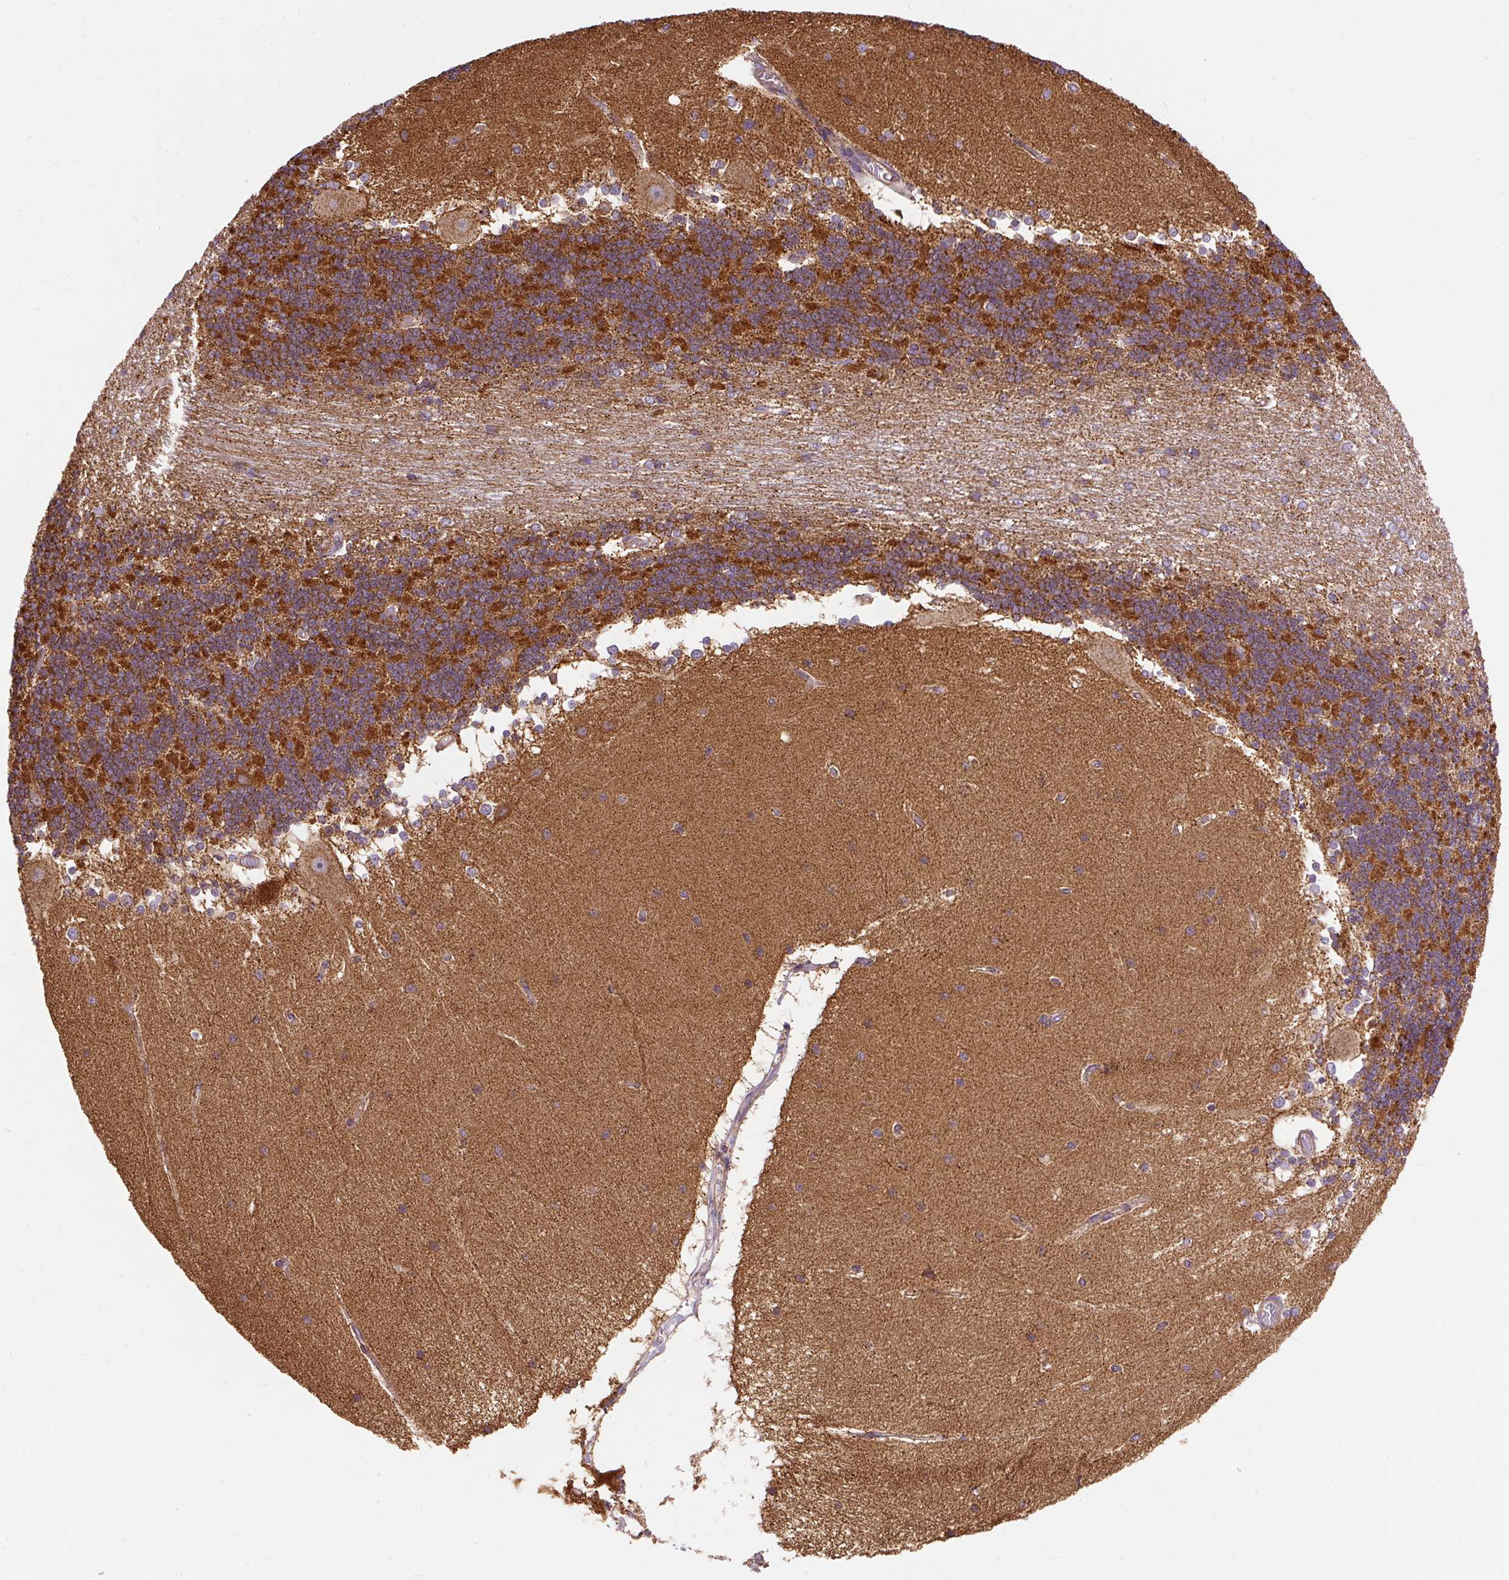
{"staining": {"intensity": "strong", "quantity": "25%-75%", "location": "cytoplasmic/membranous"}, "tissue": "cerebellum", "cell_type": "Cells in granular layer", "image_type": "normal", "snomed": [{"axis": "morphology", "description": "Normal tissue, NOS"}, {"axis": "topography", "description": "Cerebellum"}], "caption": "Normal cerebellum demonstrates strong cytoplasmic/membranous staining in approximately 25%-75% of cells in granular layer The staining was performed using DAB, with brown indicating positive protein expression. Nuclei are stained blue with hematoxylin..", "gene": "CEP290", "patient": {"sex": "female", "age": 54}}